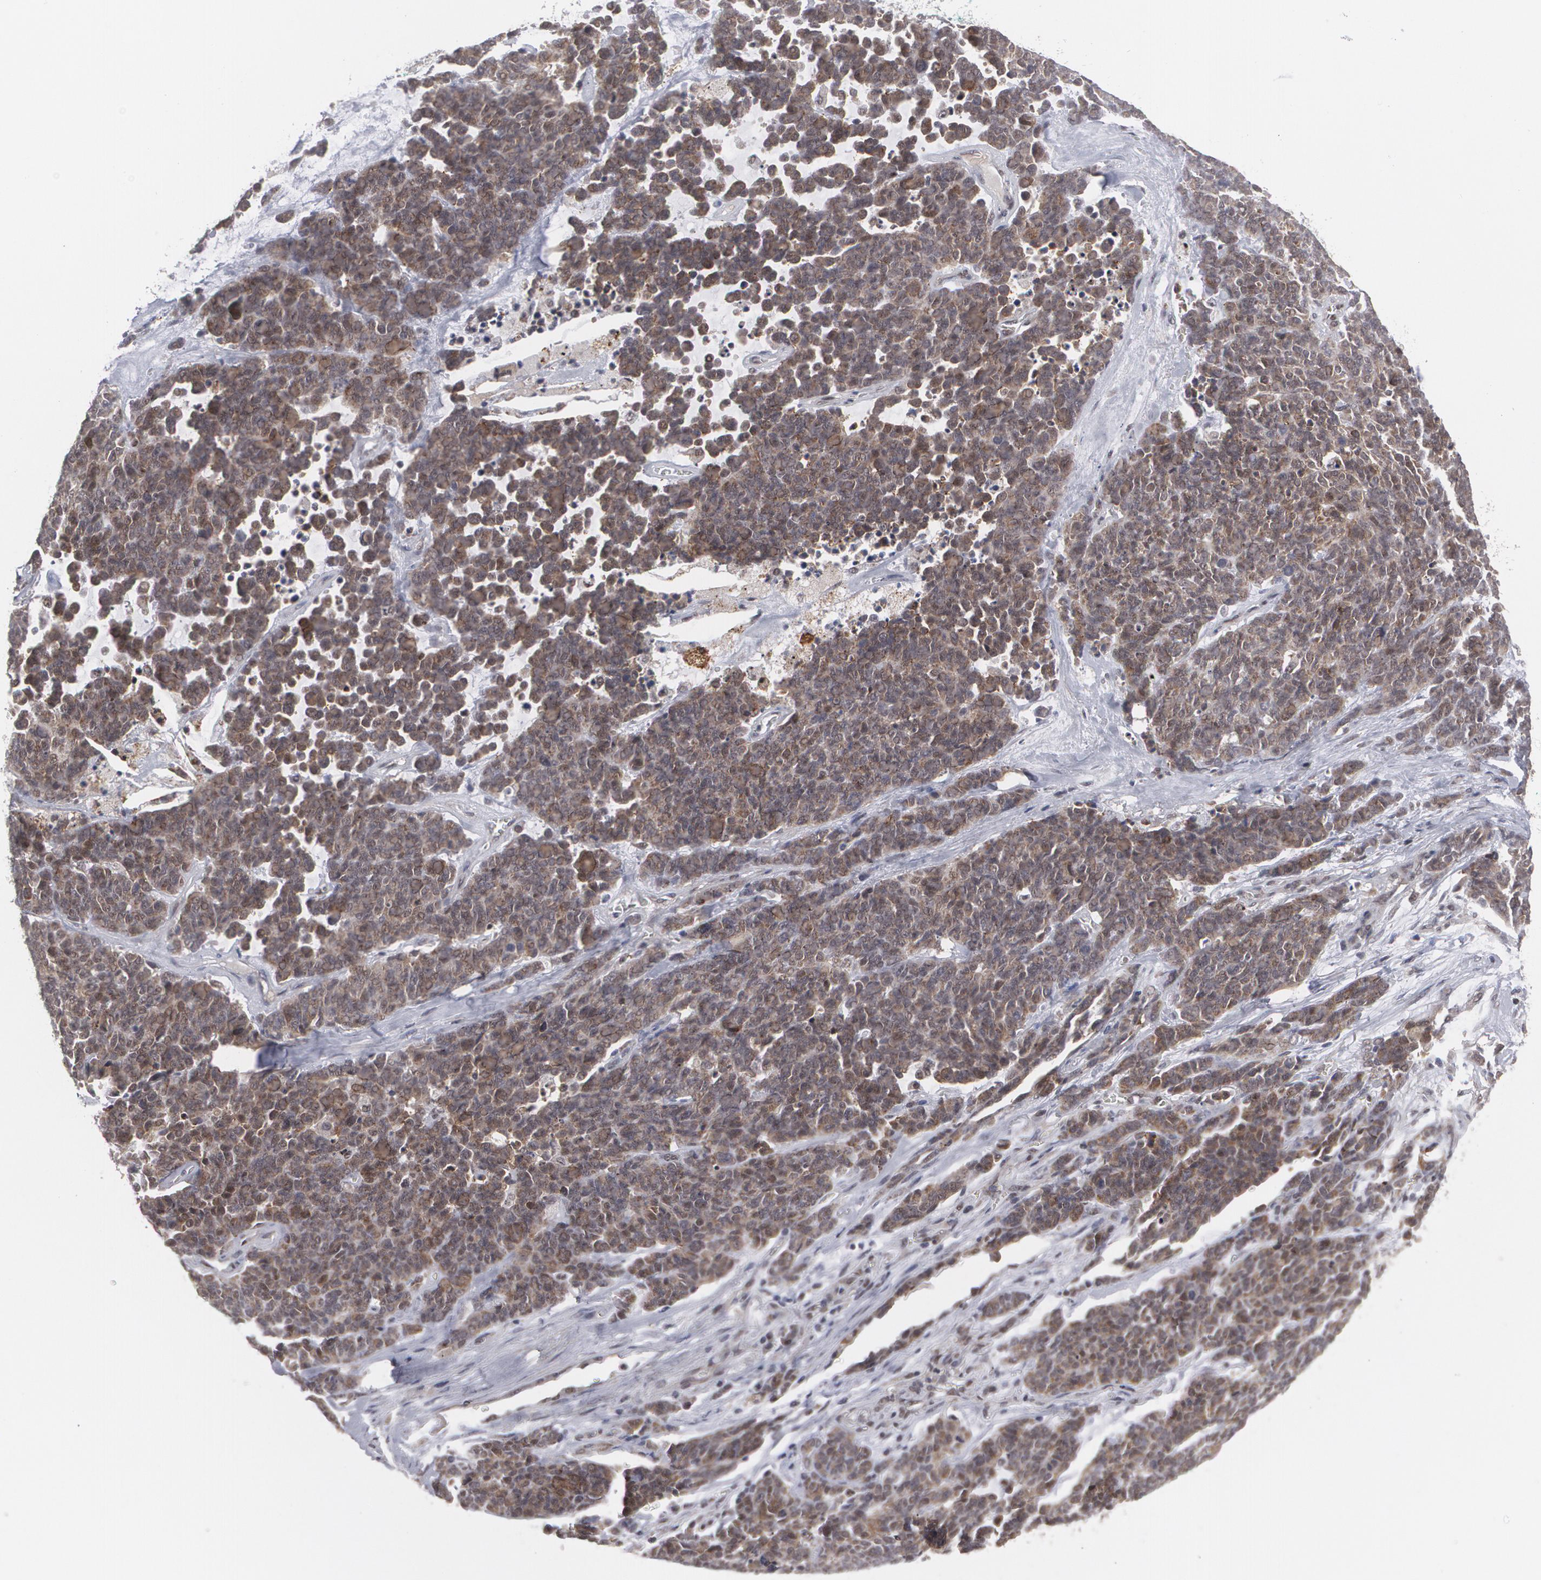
{"staining": {"intensity": "strong", "quantity": ">75%", "location": "nuclear"}, "tissue": "lung cancer", "cell_type": "Tumor cells", "image_type": "cancer", "snomed": [{"axis": "morphology", "description": "Neoplasm, malignant, NOS"}, {"axis": "topography", "description": "Lung"}], "caption": "Brown immunohistochemical staining in human lung cancer shows strong nuclear expression in about >75% of tumor cells.", "gene": "INTS6", "patient": {"sex": "female", "age": 58}}